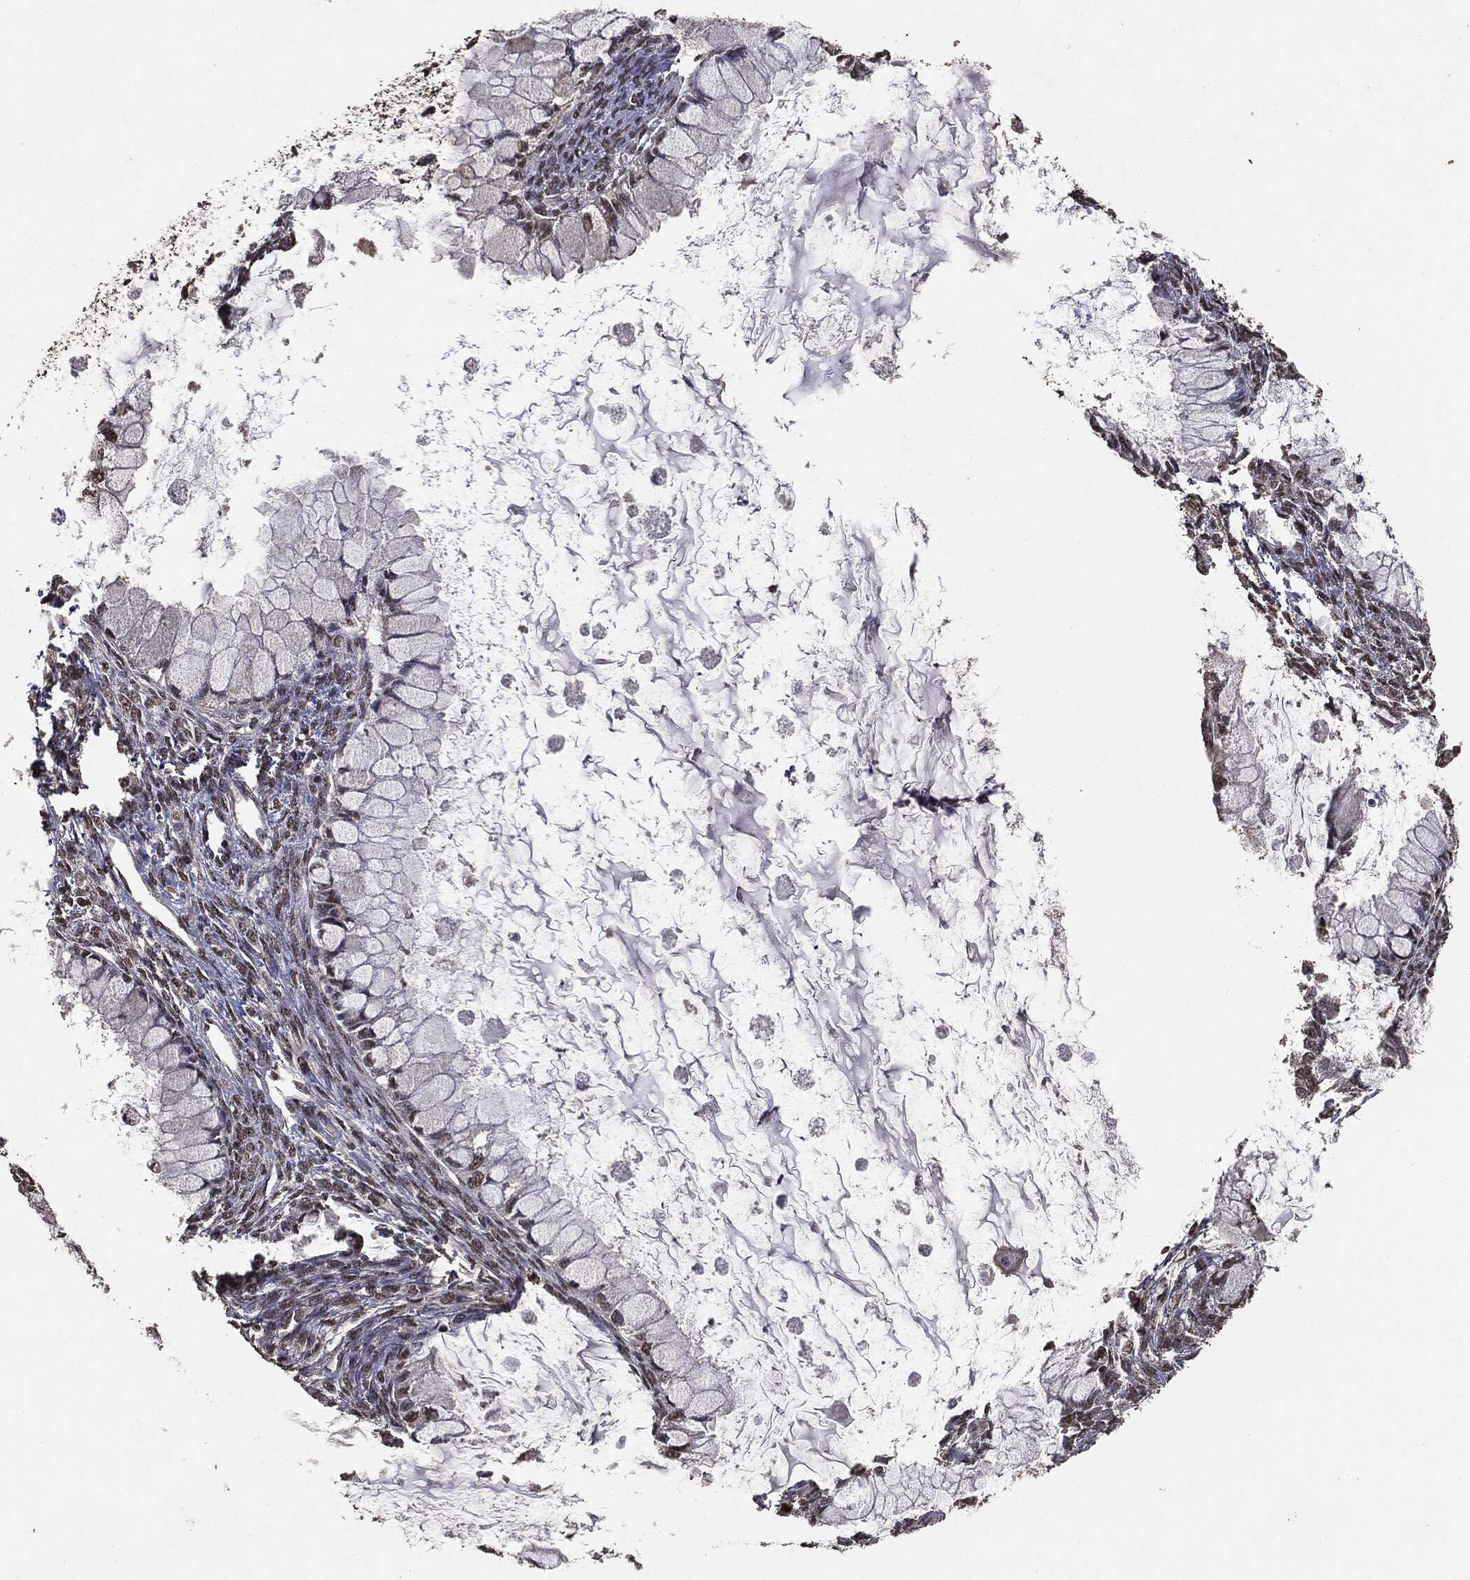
{"staining": {"intensity": "negative", "quantity": "none", "location": "none"}, "tissue": "ovarian cancer", "cell_type": "Tumor cells", "image_type": "cancer", "snomed": [{"axis": "morphology", "description": "Cystadenocarcinoma, mucinous, NOS"}, {"axis": "topography", "description": "Ovary"}], "caption": "Immunohistochemistry of ovarian mucinous cystadenocarcinoma exhibits no positivity in tumor cells.", "gene": "RAD18", "patient": {"sex": "female", "age": 34}}